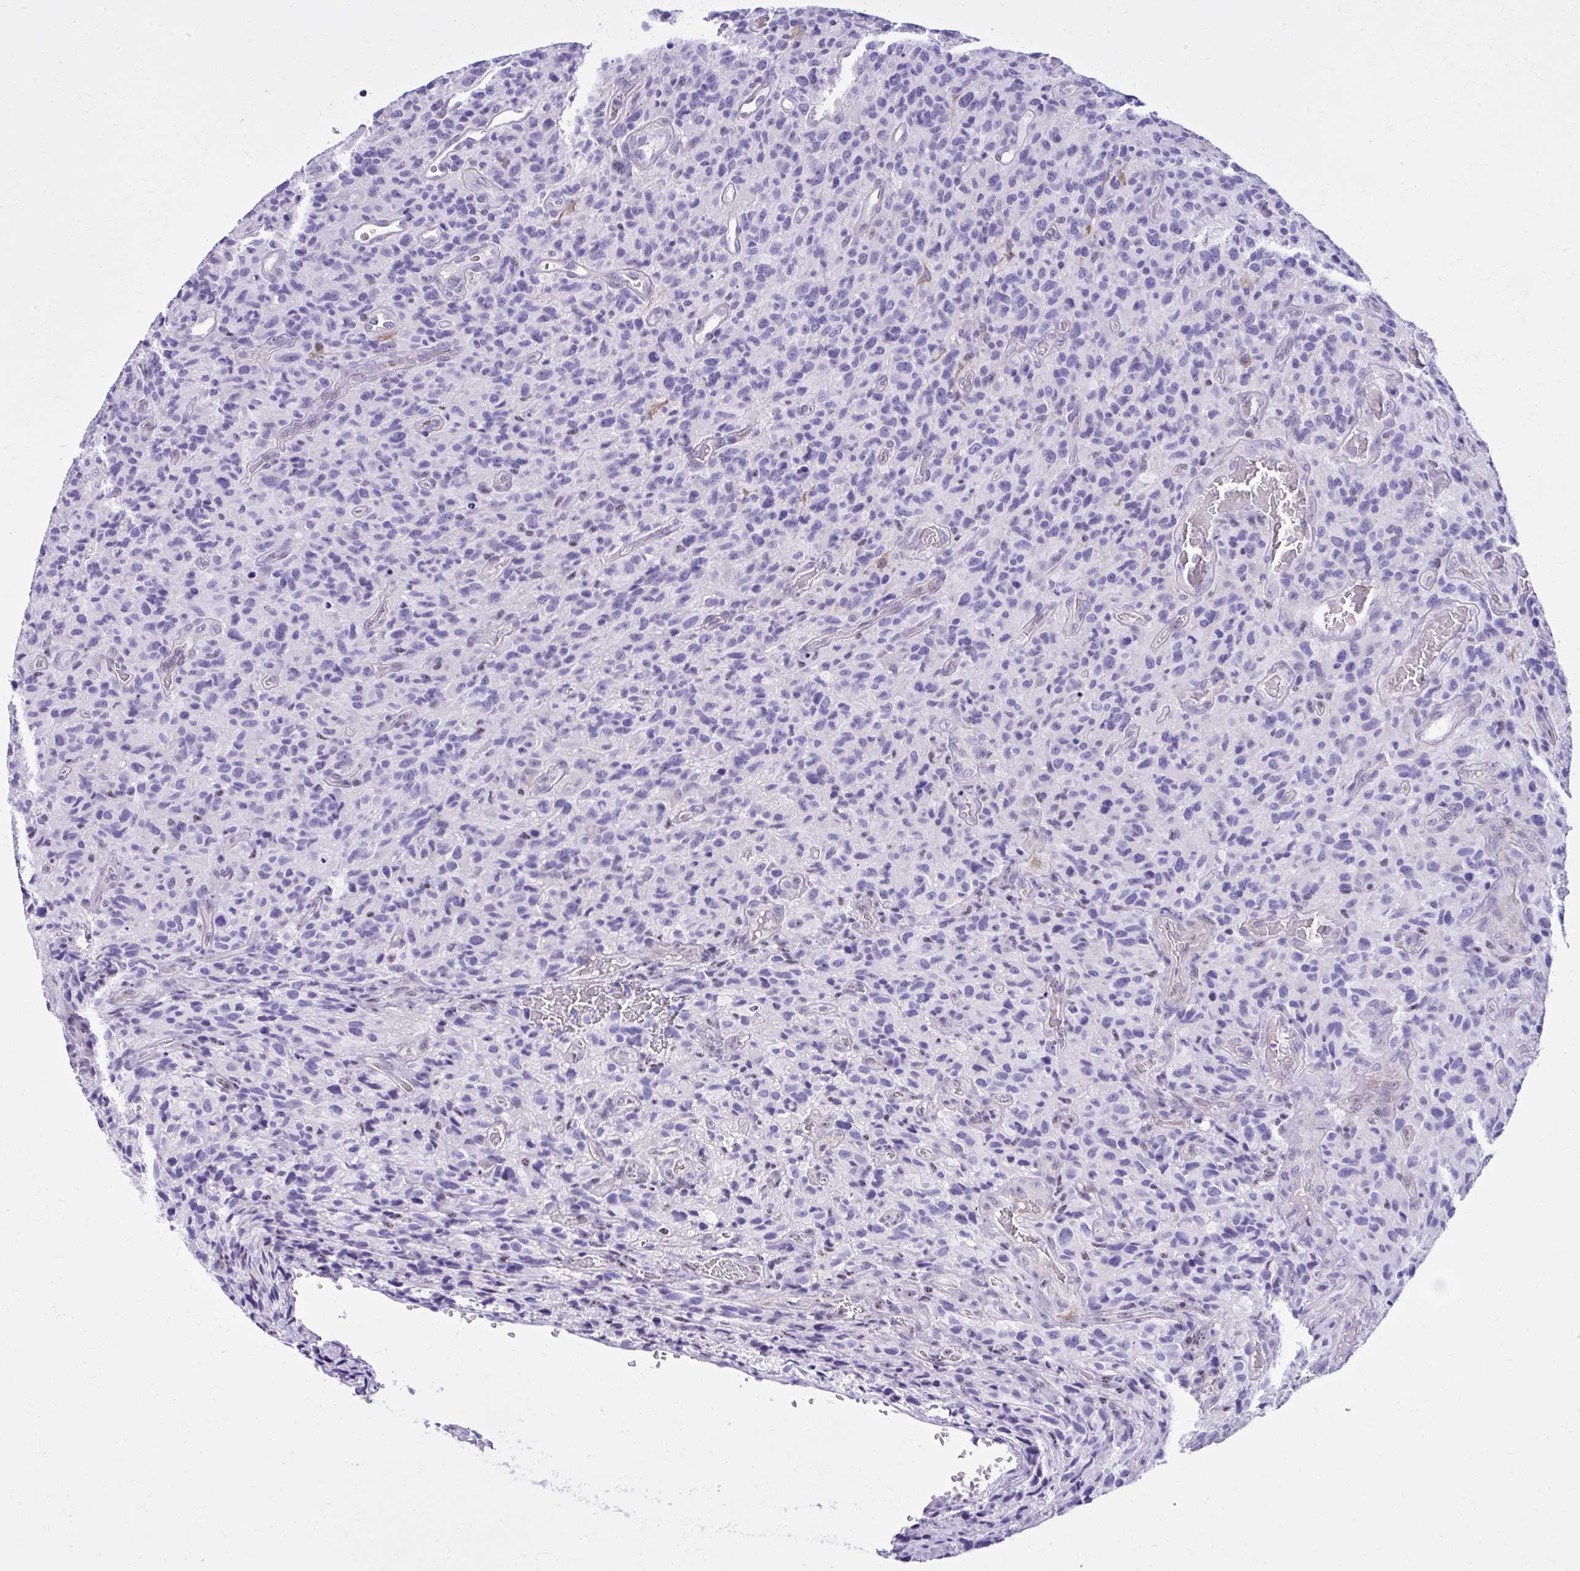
{"staining": {"intensity": "negative", "quantity": "none", "location": "none"}, "tissue": "glioma", "cell_type": "Tumor cells", "image_type": "cancer", "snomed": [{"axis": "morphology", "description": "Glioma, malignant, High grade"}, {"axis": "topography", "description": "Brain"}], "caption": "Malignant high-grade glioma was stained to show a protein in brown. There is no significant staining in tumor cells.", "gene": "RASL11B", "patient": {"sex": "male", "age": 76}}